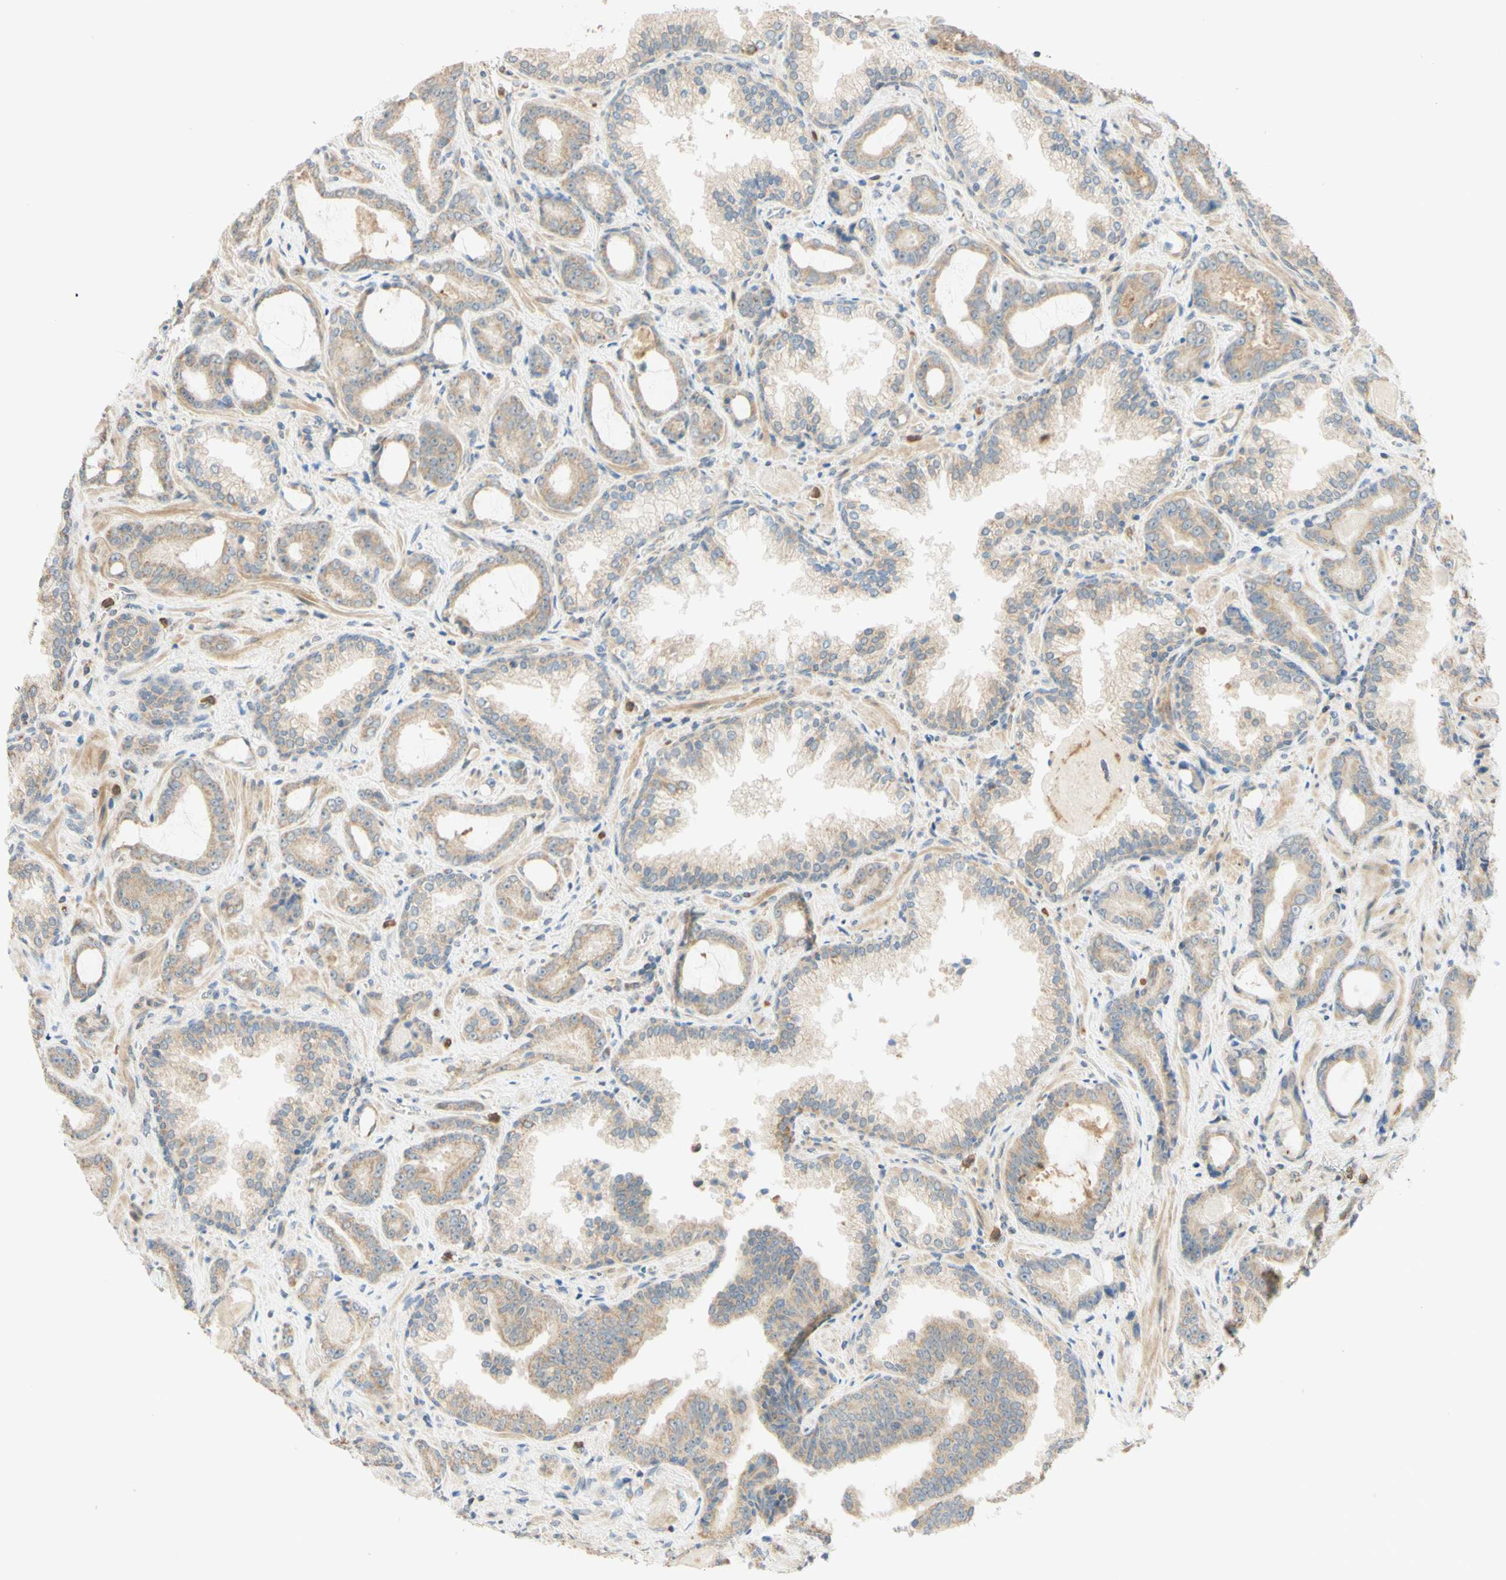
{"staining": {"intensity": "weak", "quantity": ">75%", "location": "cytoplasmic/membranous"}, "tissue": "prostate cancer", "cell_type": "Tumor cells", "image_type": "cancer", "snomed": [{"axis": "morphology", "description": "Adenocarcinoma, Low grade"}, {"axis": "topography", "description": "Prostate"}], "caption": "Protein staining by immunohistochemistry (IHC) shows weak cytoplasmic/membranous positivity in about >75% of tumor cells in prostate cancer (adenocarcinoma (low-grade)).", "gene": "GATA1", "patient": {"sex": "male", "age": 60}}